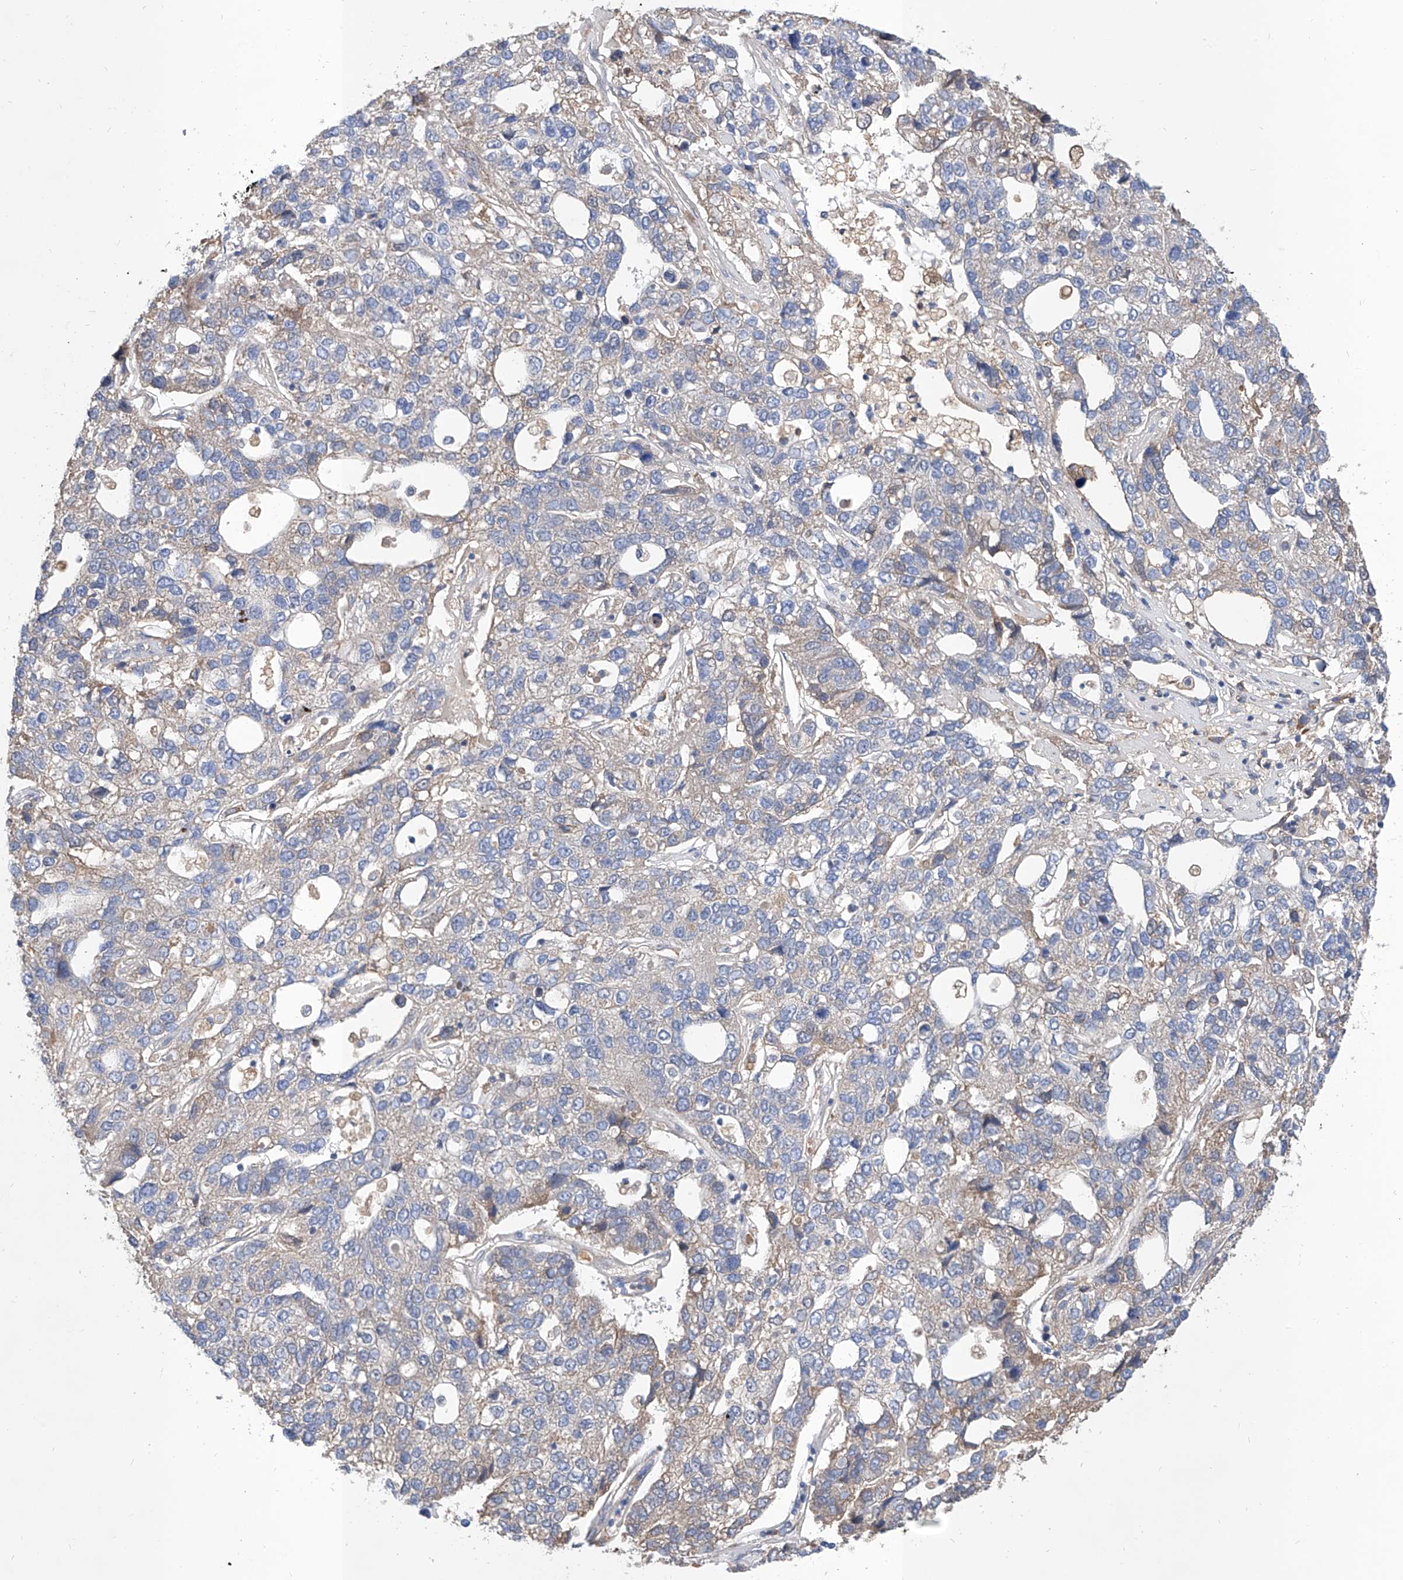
{"staining": {"intensity": "negative", "quantity": "none", "location": "none"}, "tissue": "pancreatic cancer", "cell_type": "Tumor cells", "image_type": "cancer", "snomed": [{"axis": "morphology", "description": "Adenocarcinoma, NOS"}, {"axis": "topography", "description": "Pancreas"}], "caption": "A histopathology image of adenocarcinoma (pancreatic) stained for a protein reveals no brown staining in tumor cells. The staining was performed using DAB to visualize the protein expression in brown, while the nuclei were stained in blue with hematoxylin (Magnification: 20x).", "gene": "CARMIL3", "patient": {"sex": "female", "age": 61}}